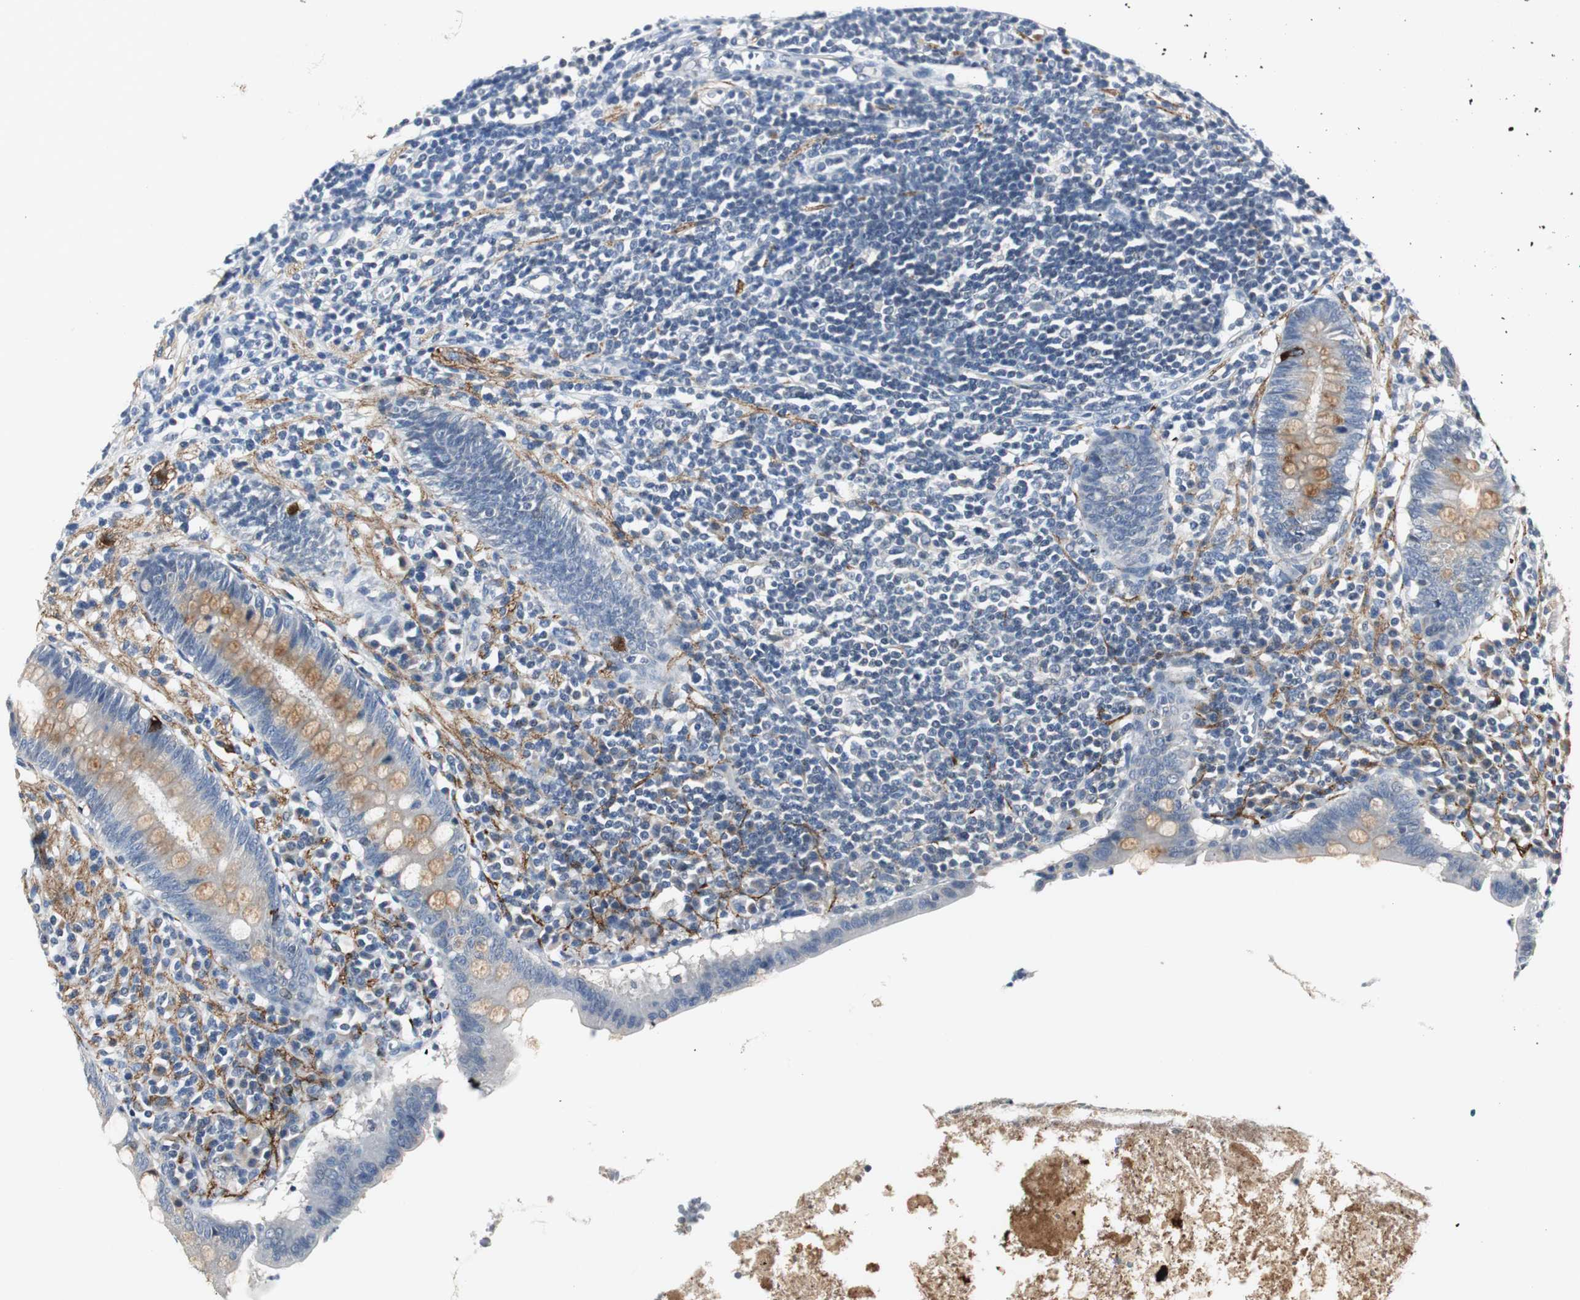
{"staining": {"intensity": "weak", "quantity": "25%-75%", "location": "cytoplasmic/membranous"}, "tissue": "appendix", "cell_type": "Glandular cells", "image_type": "normal", "snomed": [{"axis": "morphology", "description": "Normal tissue, NOS"}, {"axis": "topography", "description": "Appendix"}], "caption": "IHC photomicrograph of benign appendix: appendix stained using immunohistochemistry reveals low levels of weak protein expression localized specifically in the cytoplasmic/membranous of glandular cells, appearing as a cytoplasmic/membranous brown color.", "gene": "PTPRN2", "patient": {"sex": "female", "age": 50}}